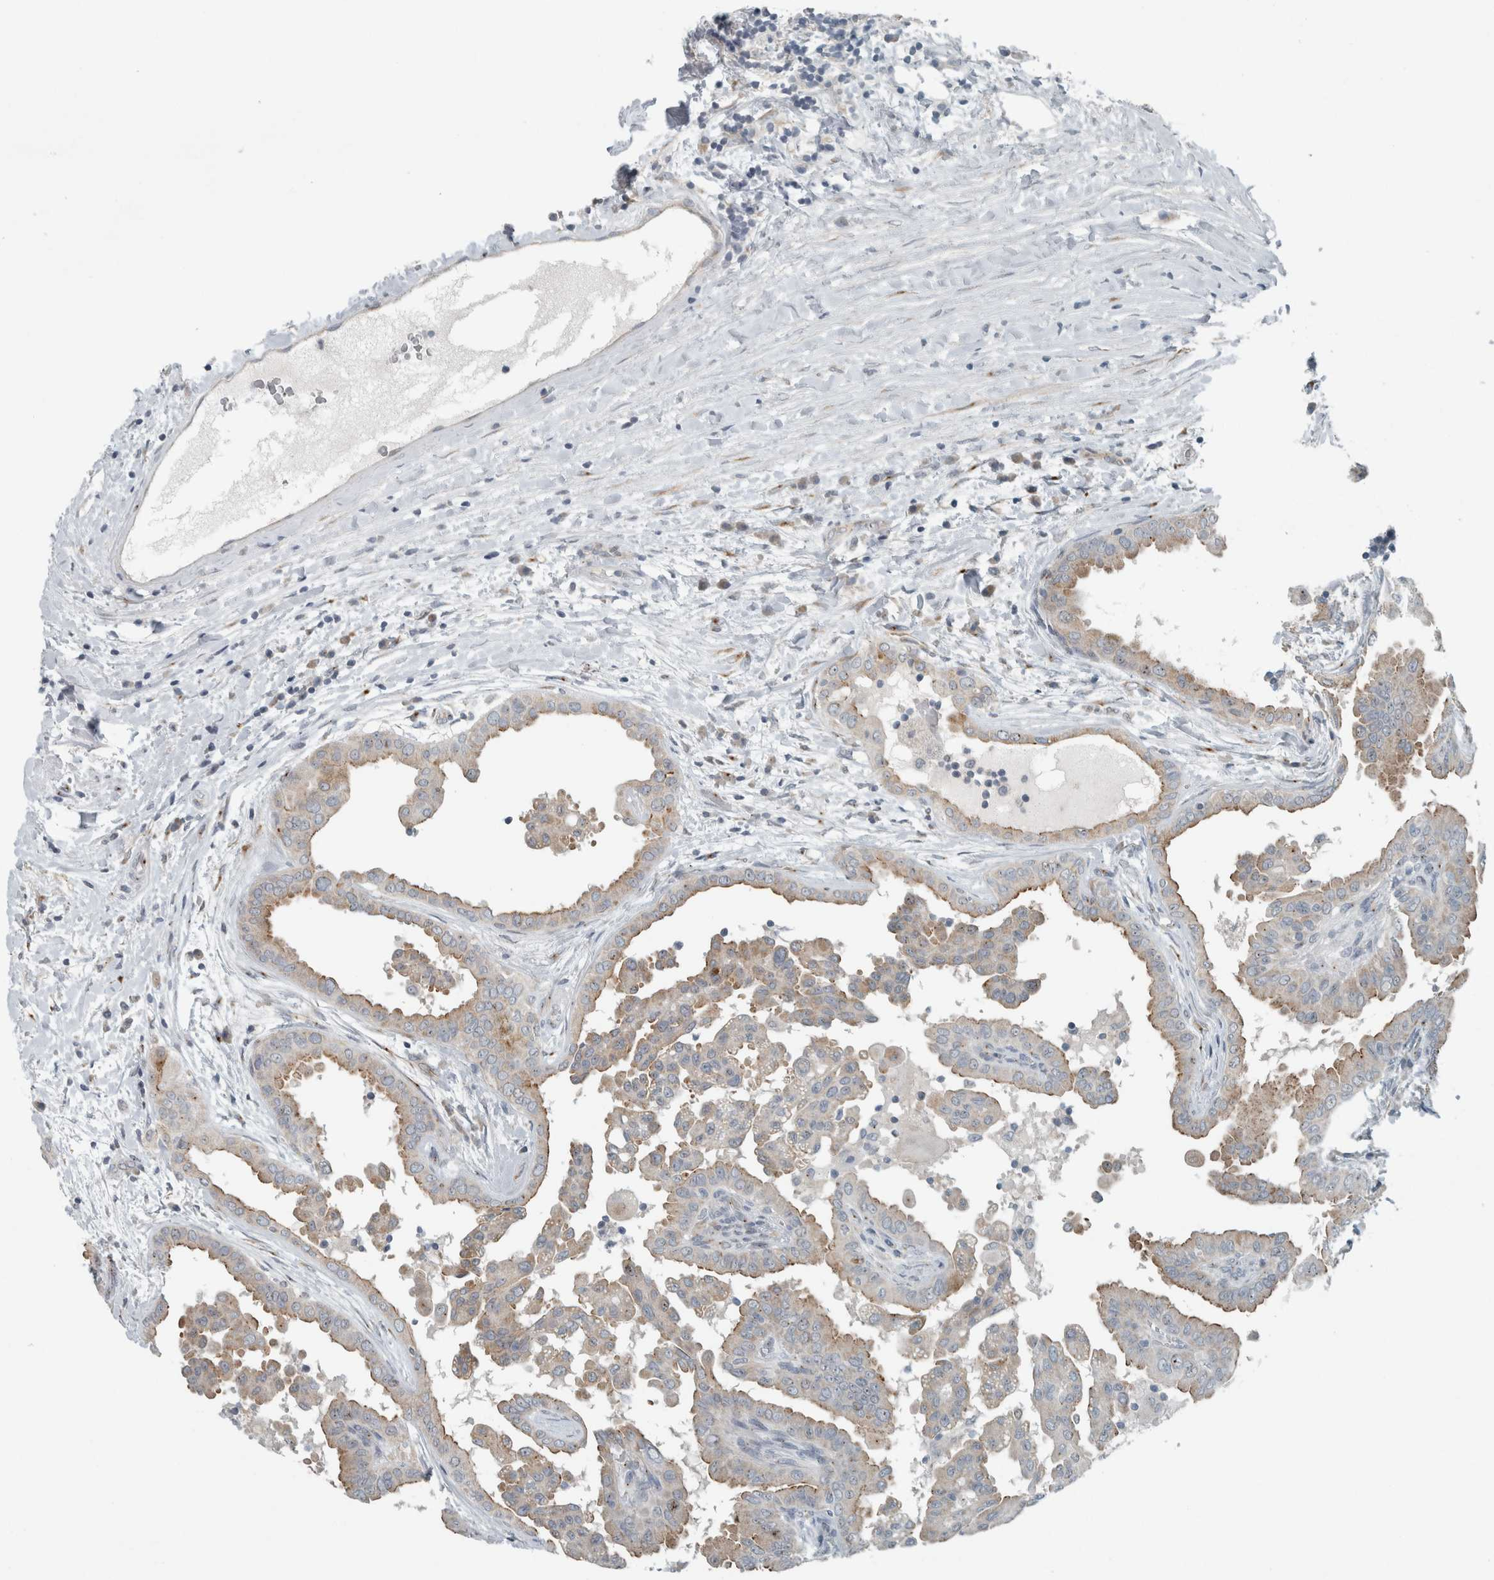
{"staining": {"intensity": "moderate", "quantity": "25%-75%", "location": "cytoplasmic/membranous"}, "tissue": "thyroid cancer", "cell_type": "Tumor cells", "image_type": "cancer", "snomed": [{"axis": "morphology", "description": "Papillary adenocarcinoma, NOS"}, {"axis": "topography", "description": "Thyroid gland"}], "caption": "IHC of thyroid papillary adenocarcinoma exhibits medium levels of moderate cytoplasmic/membranous expression in about 25%-75% of tumor cells.", "gene": "KIF1C", "patient": {"sex": "male", "age": 33}}